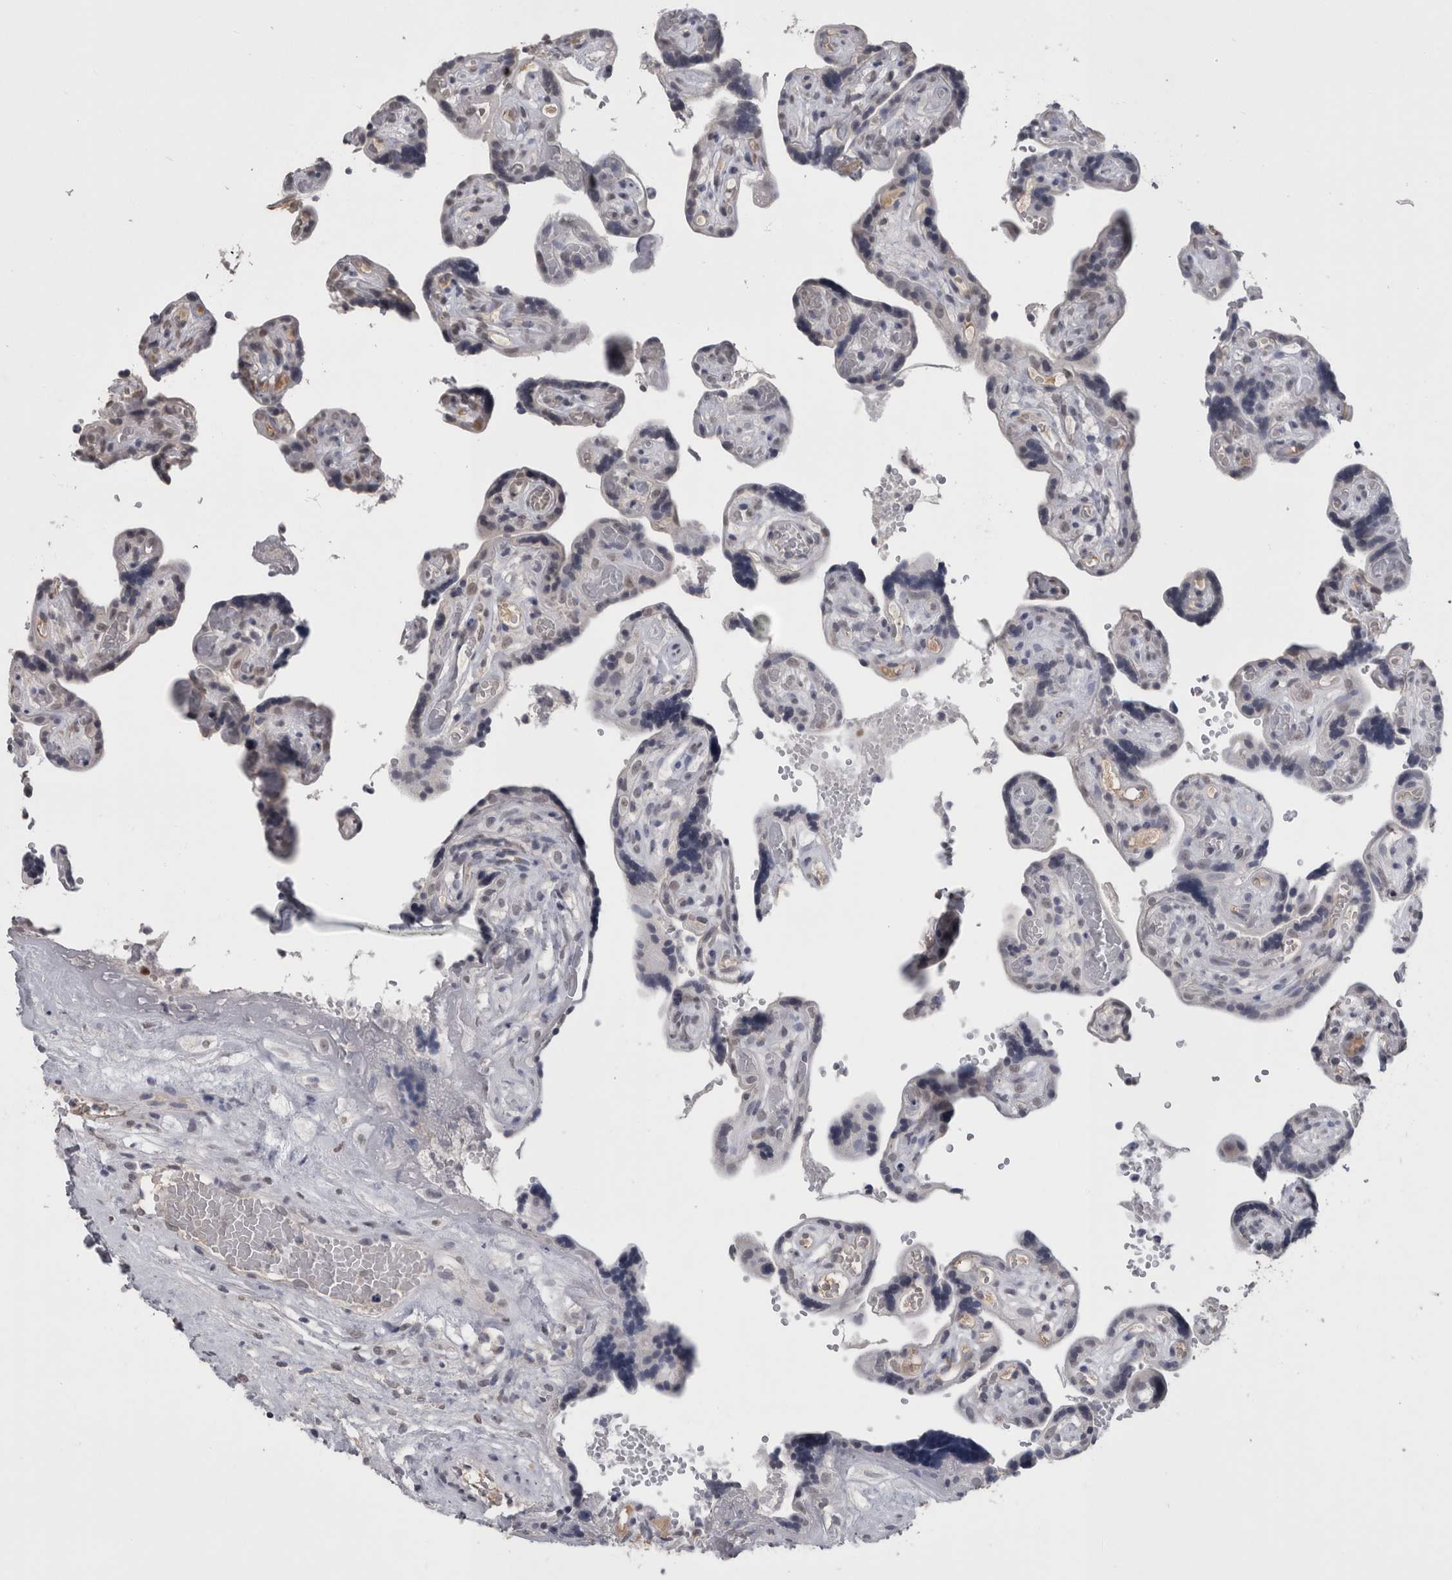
{"staining": {"intensity": "weak", "quantity": "25%-75%", "location": "nuclear"}, "tissue": "placenta", "cell_type": "Trophoblastic cells", "image_type": "normal", "snomed": [{"axis": "morphology", "description": "Normal tissue, NOS"}, {"axis": "topography", "description": "Placenta"}], "caption": "Brown immunohistochemical staining in normal human placenta displays weak nuclear positivity in about 25%-75% of trophoblastic cells.", "gene": "PAX5", "patient": {"sex": "female", "age": 30}}